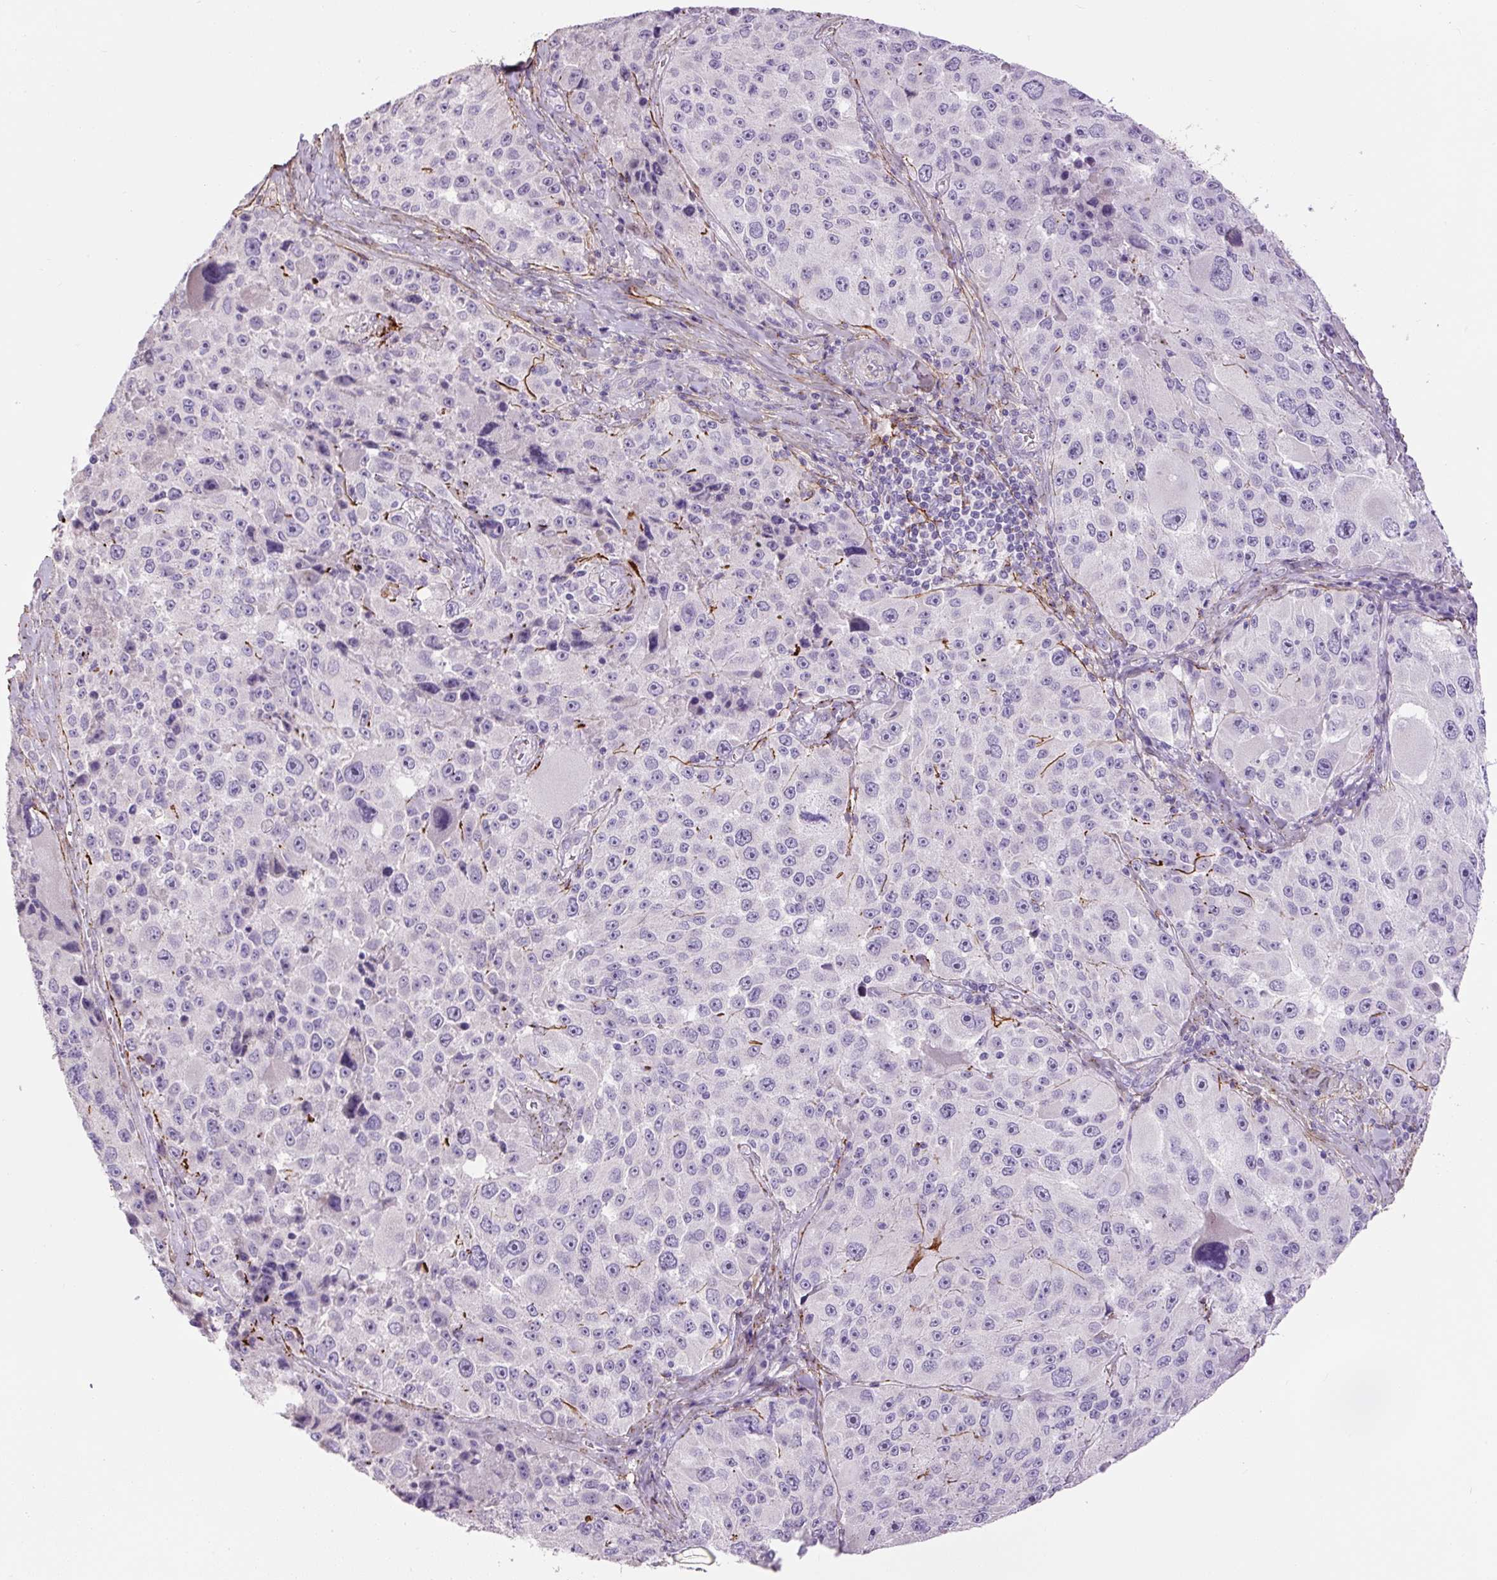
{"staining": {"intensity": "negative", "quantity": "none", "location": "none"}, "tissue": "melanoma", "cell_type": "Tumor cells", "image_type": "cancer", "snomed": [{"axis": "morphology", "description": "Malignant melanoma, Metastatic site"}, {"axis": "topography", "description": "Lymph node"}], "caption": "This histopathology image is of malignant melanoma (metastatic site) stained with immunohistochemistry (IHC) to label a protein in brown with the nuclei are counter-stained blue. There is no expression in tumor cells.", "gene": "FBN1", "patient": {"sex": "male", "age": 62}}